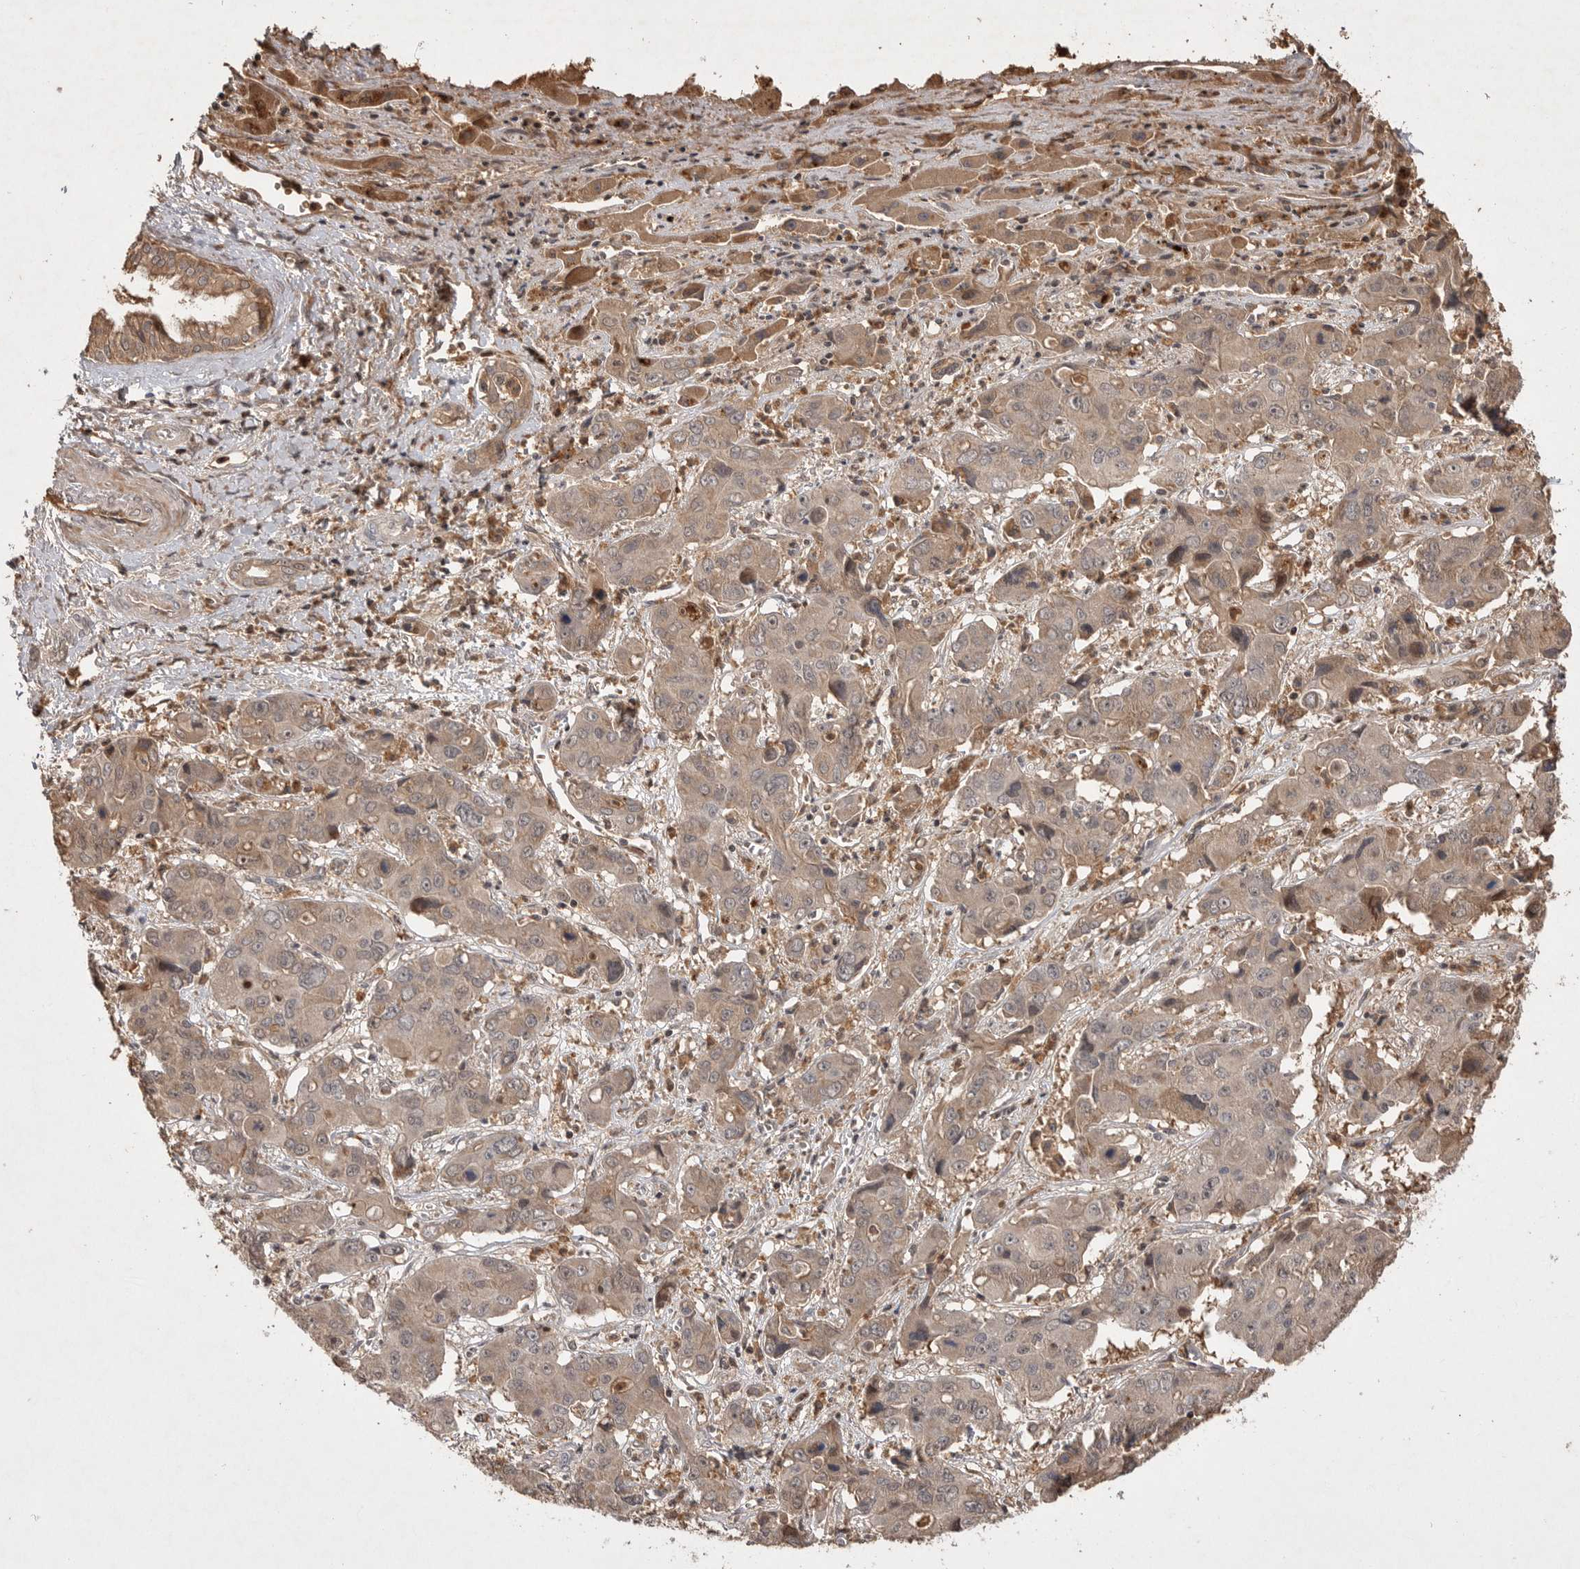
{"staining": {"intensity": "weak", "quantity": "<25%", "location": "cytoplasmic/membranous"}, "tissue": "liver cancer", "cell_type": "Tumor cells", "image_type": "cancer", "snomed": [{"axis": "morphology", "description": "Cholangiocarcinoma"}, {"axis": "topography", "description": "Liver"}], "caption": "Human liver cholangiocarcinoma stained for a protein using IHC exhibits no positivity in tumor cells.", "gene": "VN1R4", "patient": {"sex": "male", "age": 67}}